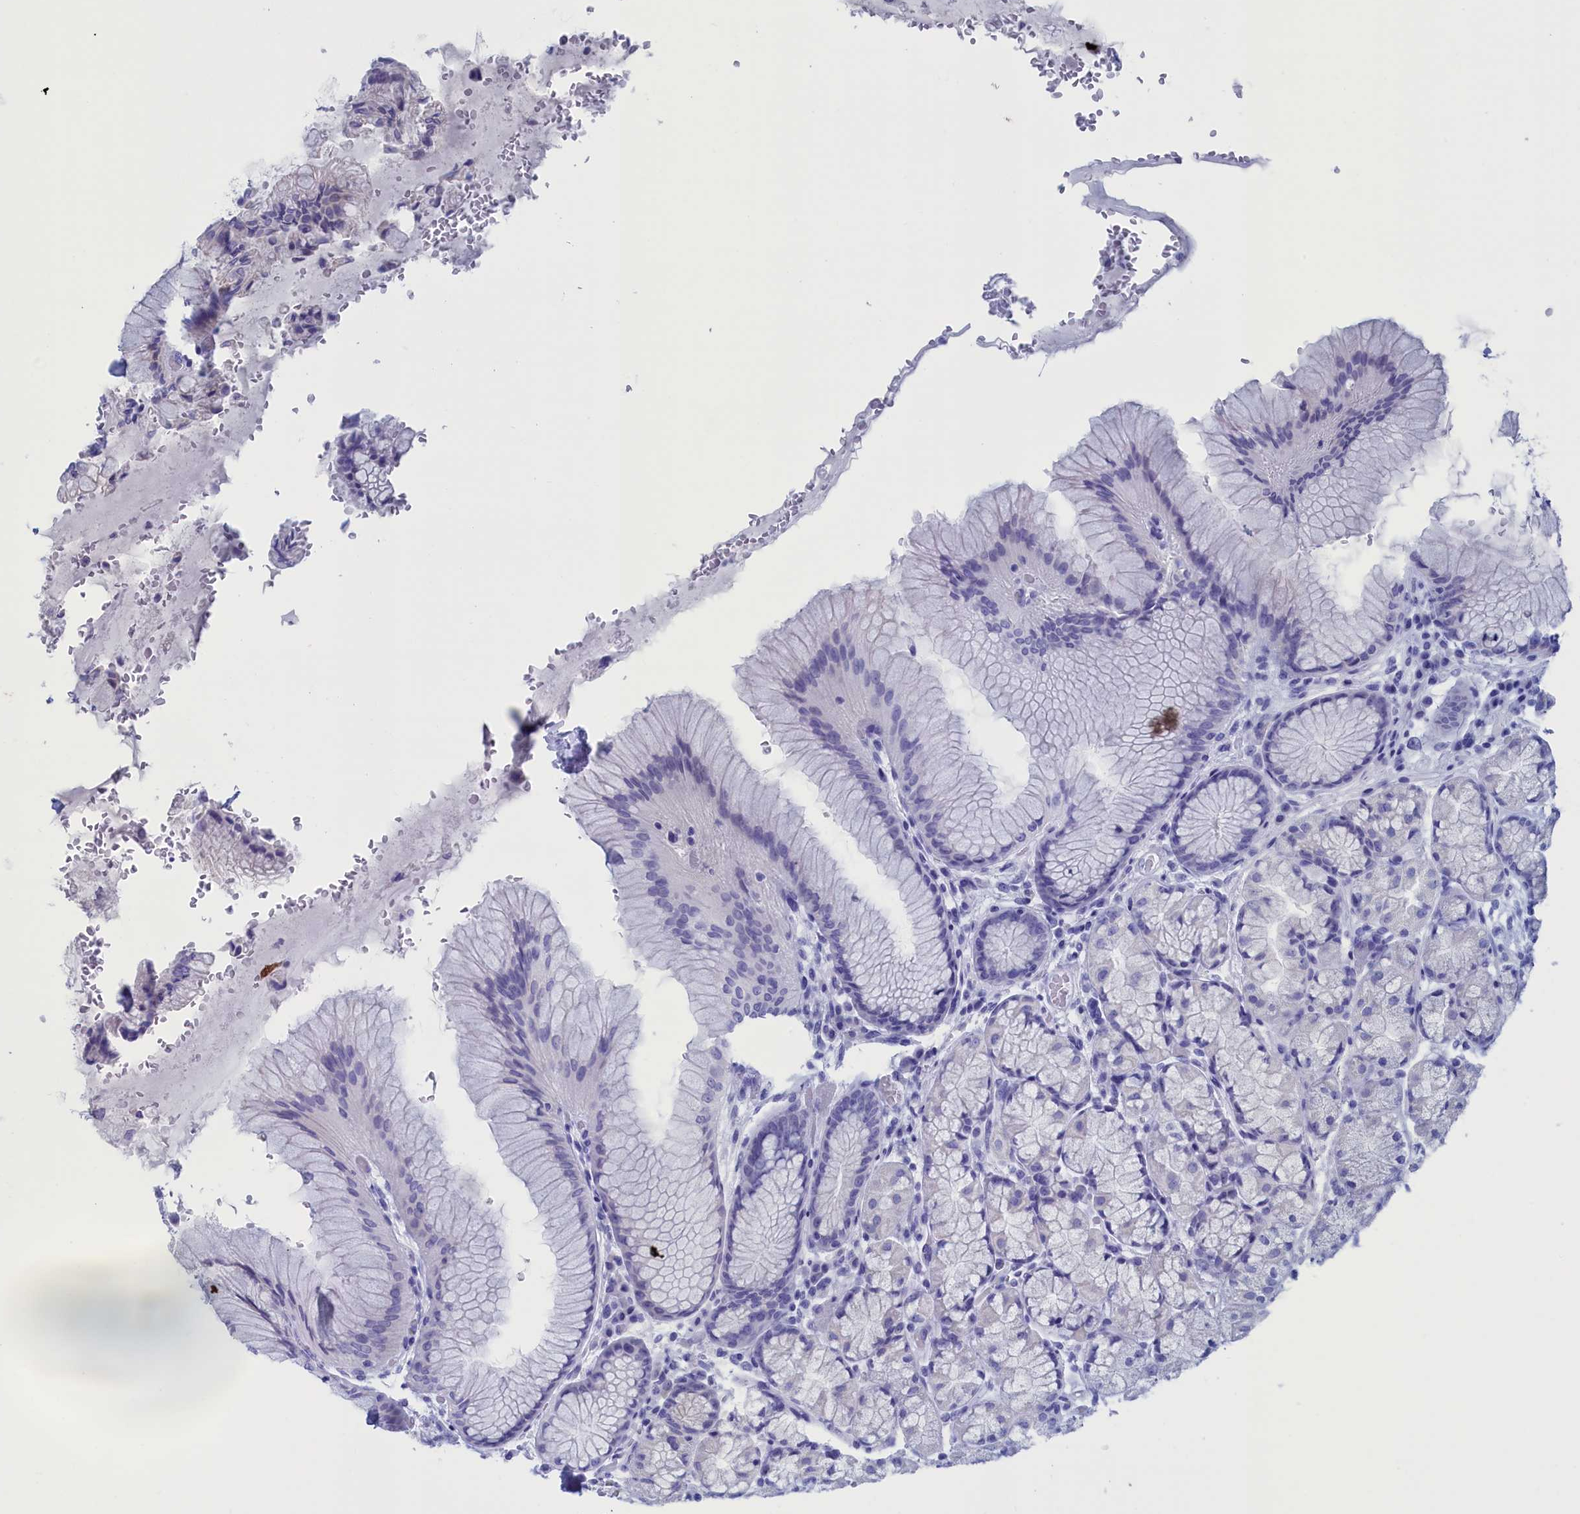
{"staining": {"intensity": "negative", "quantity": "none", "location": "none"}, "tissue": "stomach", "cell_type": "Glandular cells", "image_type": "normal", "snomed": [{"axis": "morphology", "description": "Normal tissue, NOS"}, {"axis": "topography", "description": "Stomach"}], "caption": "An immunohistochemistry histopathology image of unremarkable stomach is shown. There is no staining in glandular cells of stomach.", "gene": "NIBAN3", "patient": {"sex": "male", "age": 63}}